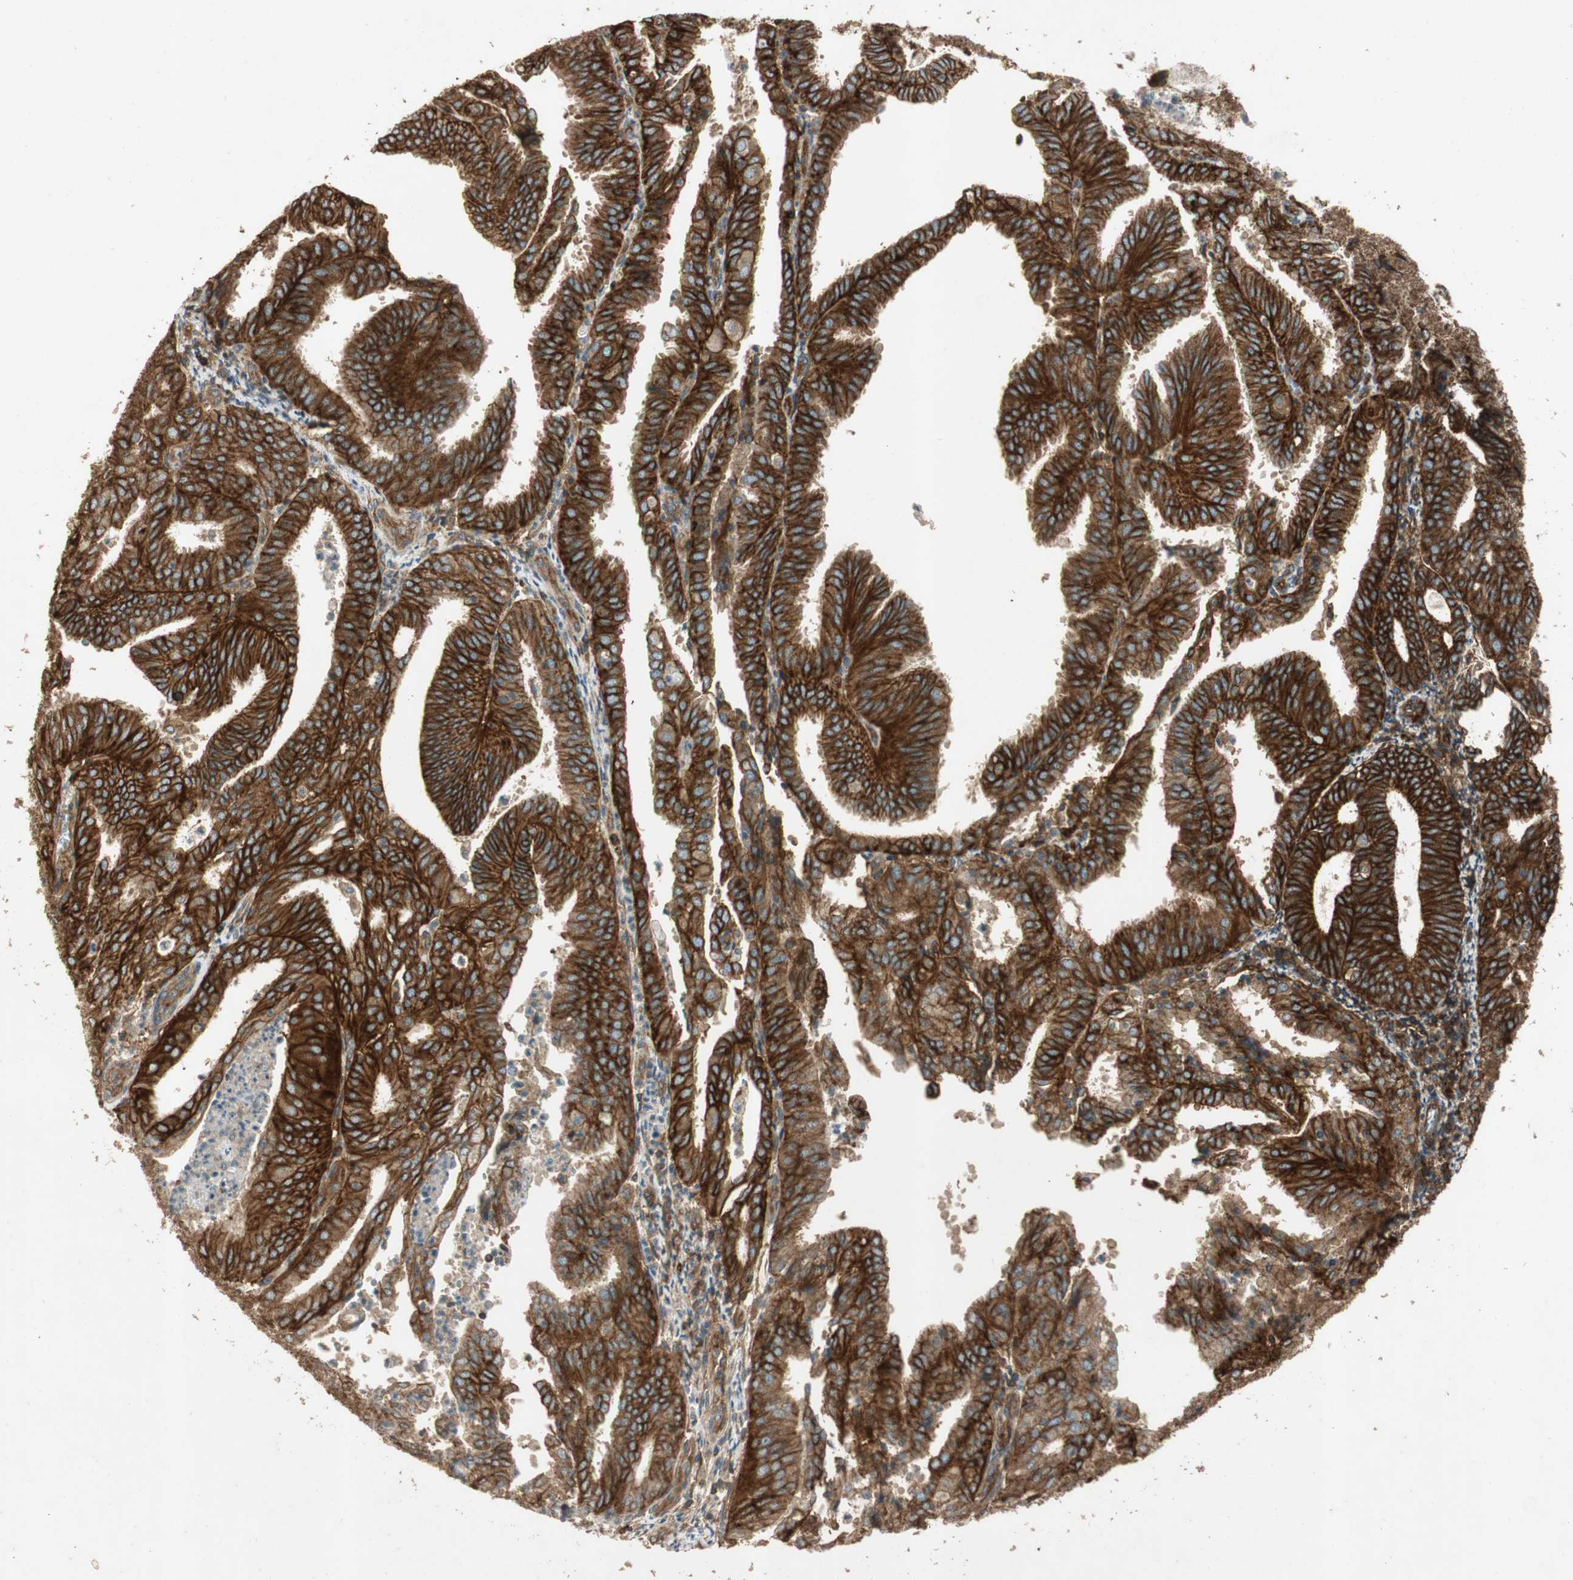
{"staining": {"intensity": "strong", "quantity": ">75%", "location": "cytoplasmic/membranous"}, "tissue": "endometrial cancer", "cell_type": "Tumor cells", "image_type": "cancer", "snomed": [{"axis": "morphology", "description": "Adenocarcinoma, NOS"}, {"axis": "topography", "description": "Uterus"}], "caption": "This is an image of immunohistochemistry staining of adenocarcinoma (endometrial), which shows strong expression in the cytoplasmic/membranous of tumor cells.", "gene": "BTN3A3", "patient": {"sex": "female", "age": 60}}